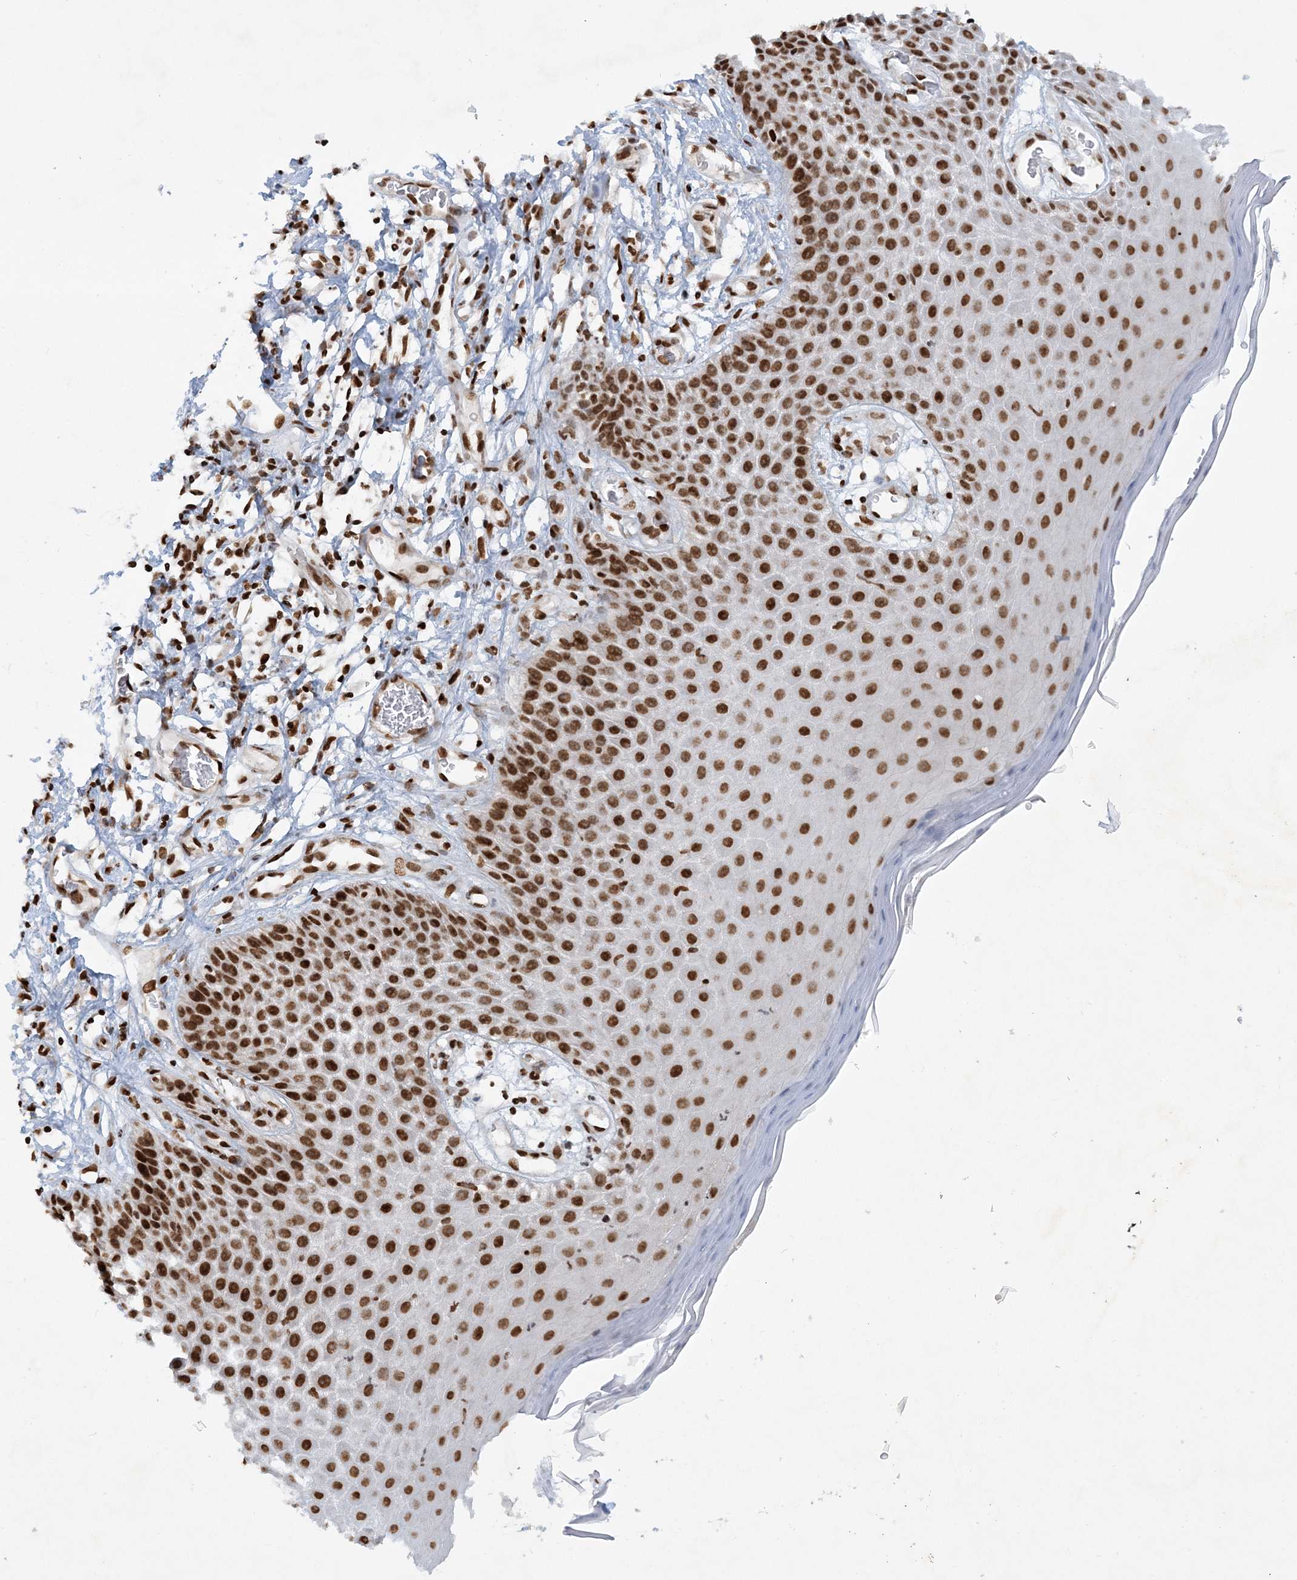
{"staining": {"intensity": "strong", "quantity": ">75%", "location": "nuclear"}, "tissue": "skin", "cell_type": "Epidermal cells", "image_type": "normal", "snomed": [{"axis": "morphology", "description": "Normal tissue, NOS"}, {"axis": "topography", "description": "Vulva"}], "caption": "About >75% of epidermal cells in unremarkable skin show strong nuclear protein expression as visualized by brown immunohistochemical staining.", "gene": "DELE1", "patient": {"sex": "female", "age": 68}}